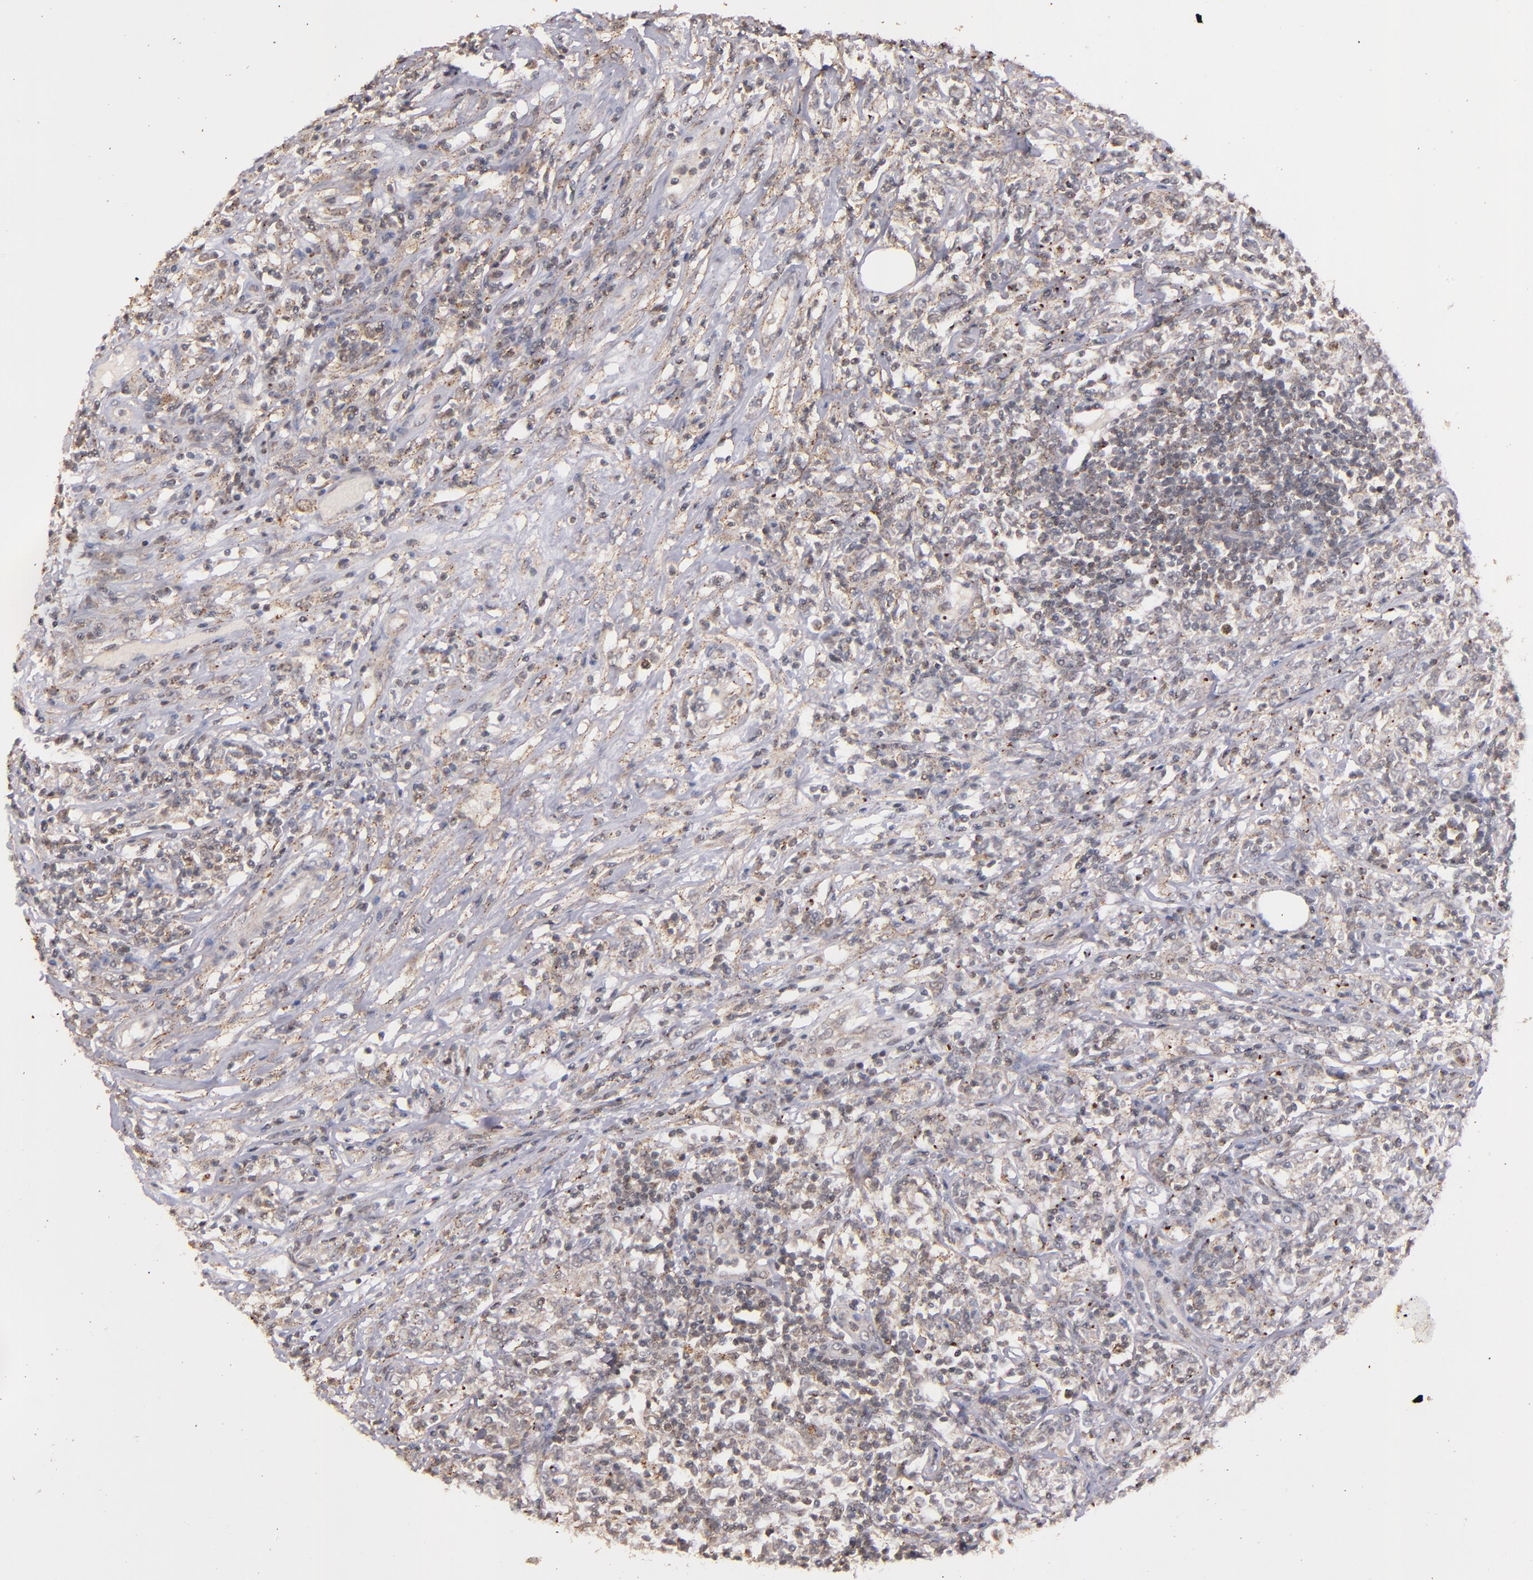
{"staining": {"intensity": "weak", "quantity": ">75%", "location": "cytoplasmic/membranous"}, "tissue": "lymphoma", "cell_type": "Tumor cells", "image_type": "cancer", "snomed": [{"axis": "morphology", "description": "Malignant lymphoma, non-Hodgkin's type, High grade"}, {"axis": "topography", "description": "Lymph node"}], "caption": "DAB (3,3'-diaminobenzidine) immunohistochemical staining of malignant lymphoma, non-Hodgkin's type (high-grade) shows weak cytoplasmic/membranous protein staining in approximately >75% of tumor cells.", "gene": "SYP", "patient": {"sex": "female", "age": 84}}